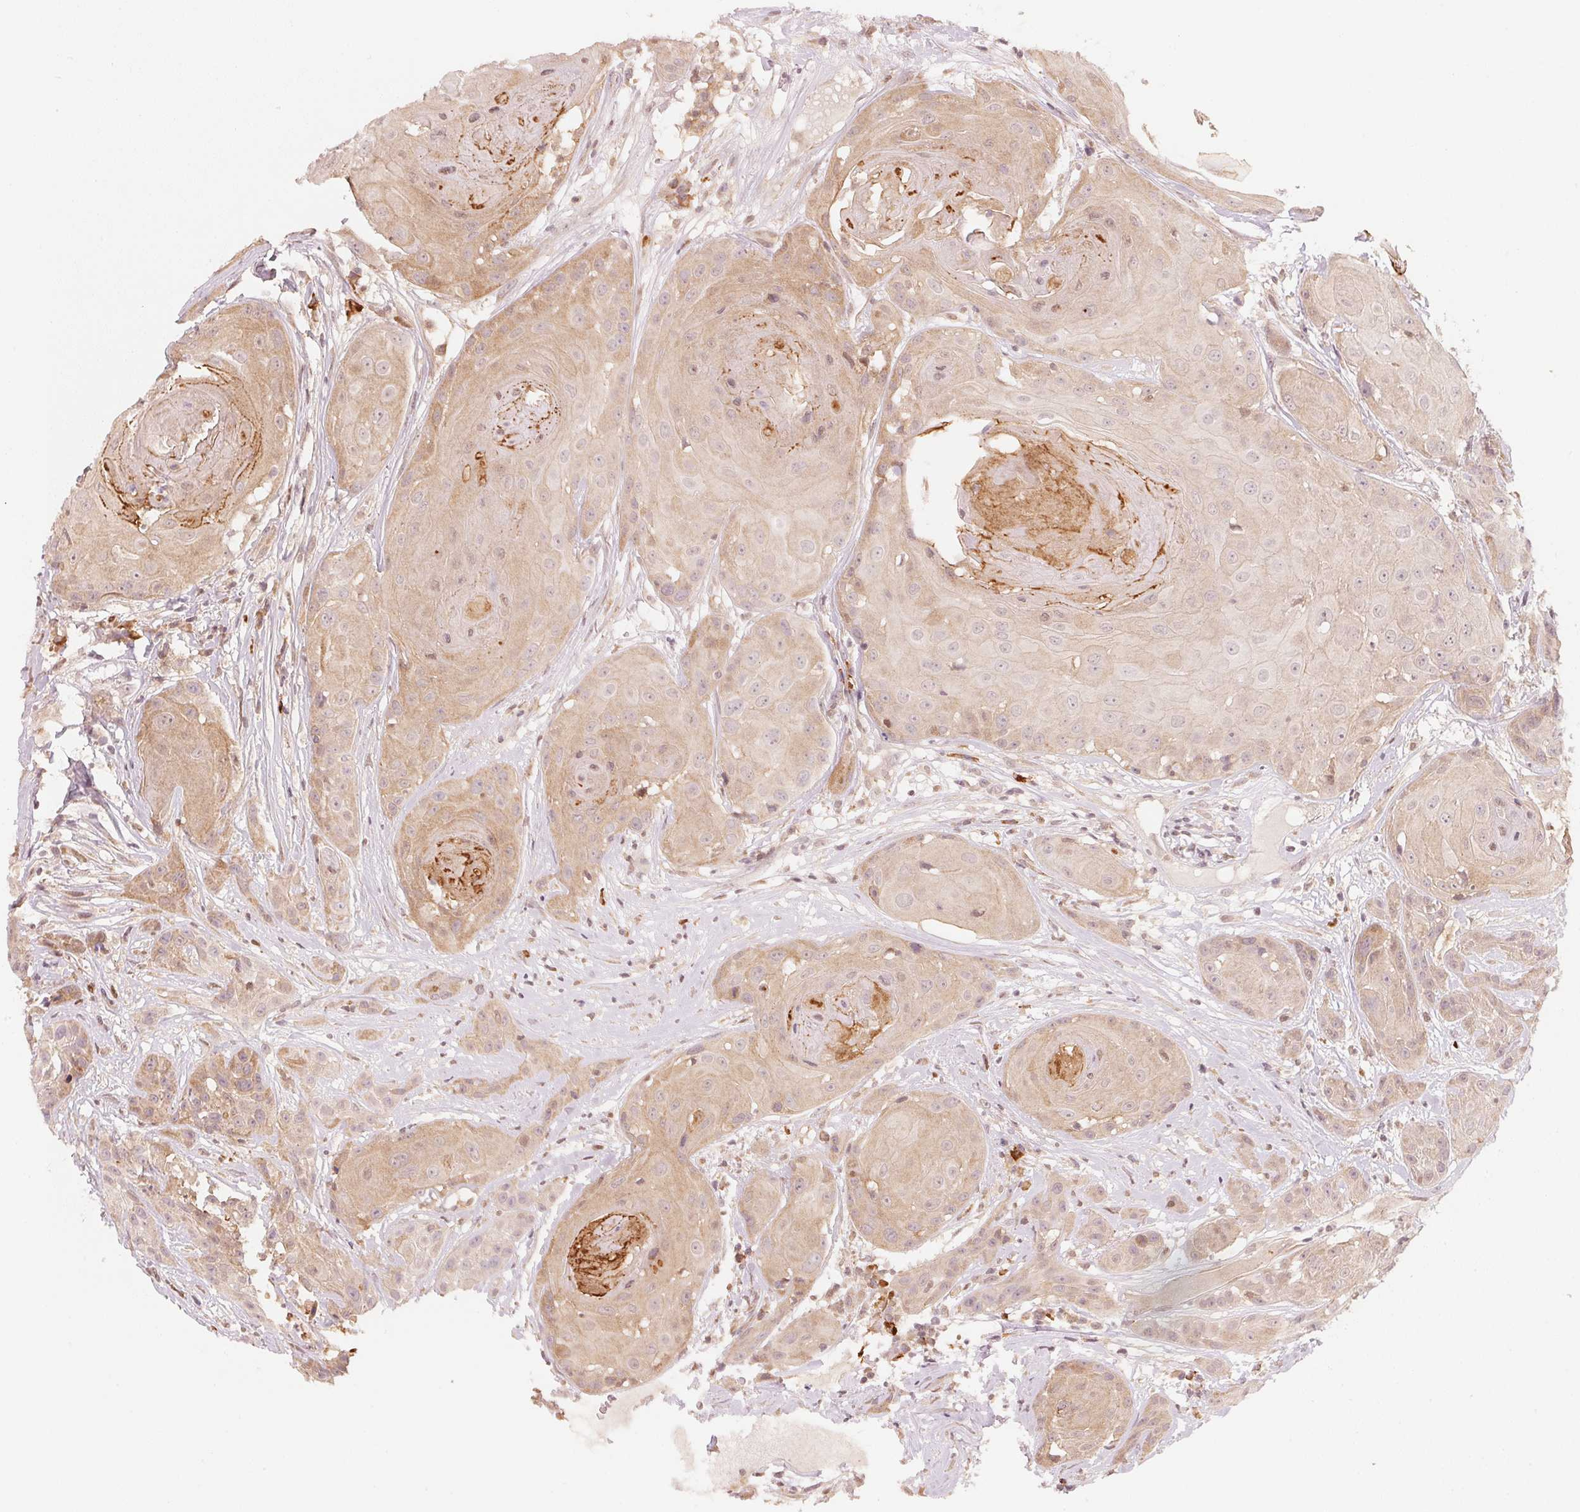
{"staining": {"intensity": "weak", "quantity": "25%-75%", "location": "cytoplasmic/membranous"}, "tissue": "head and neck cancer", "cell_type": "Tumor cells", "image_type": "cancer", "snomed": [{"axis": "morphology", "description": "Squamous cell carcinoma, NOS"}, {"axis": "topography", "description": "Skin"}, {"axis": "topography", "description": "Head-Neck"}], "caption": "An immunohistochemistry photomicrograph of tumor tissue is shown. Protein staining in brown labels weak cytoplasmic/membranous positivity in head and neck squamous cell carcinoma within tumor cells. The staining was performed using DAB, with brown indicating positive protein expression. Nuclei are stained blue with hematoxylin.", "gene": "PRKN", "patient": {"sex": "male", "age": 80}}